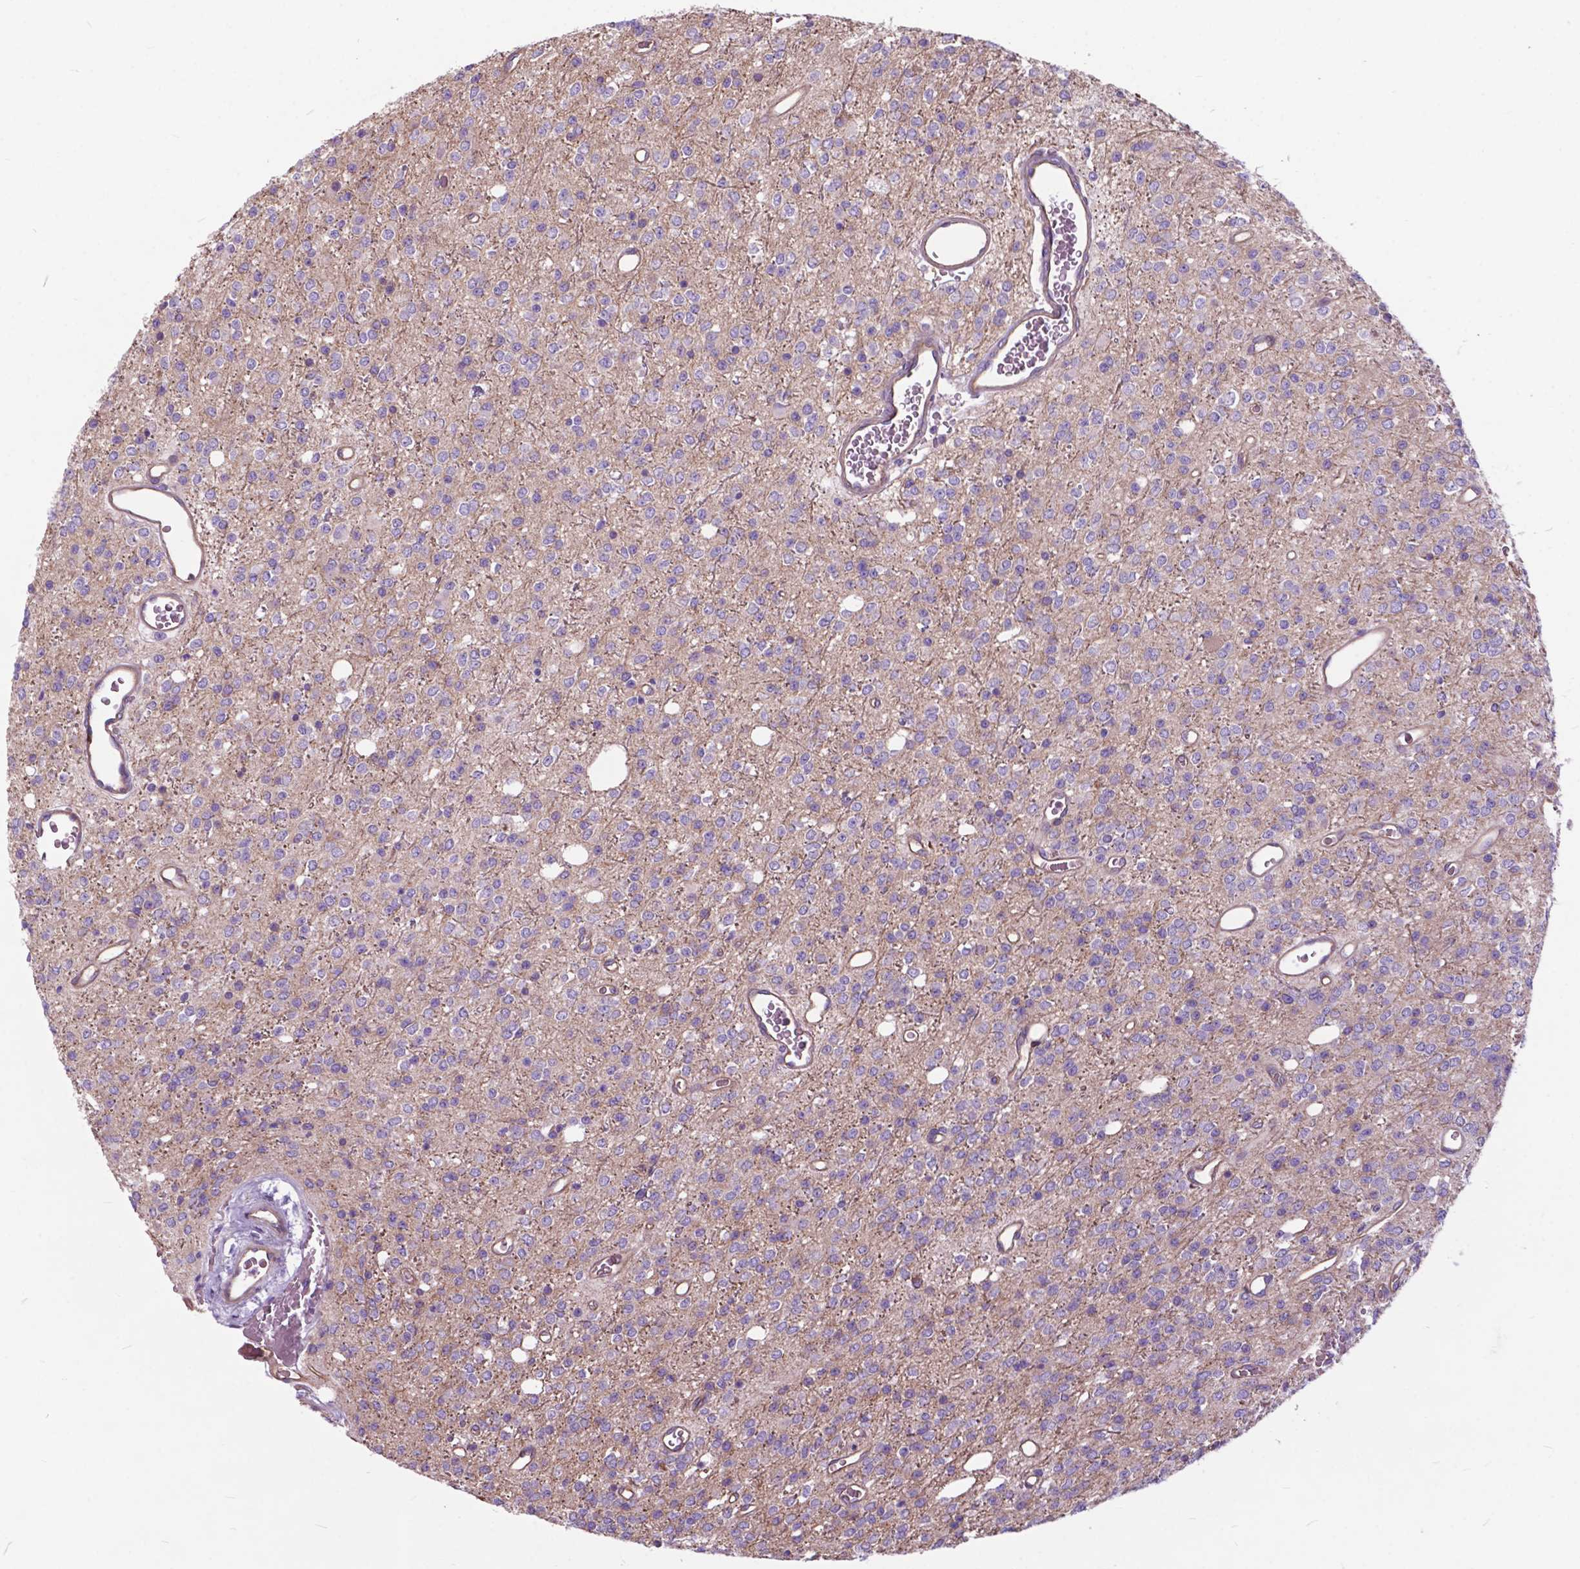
{"staining": {"intensity": "negative", "quantity": "none", "location": "none"}, "tissue": "glioma", "cell_type": "Tumor cells", "image_type": "cancer", "snomed": [{"axis": "morphology", "description": "Glioma, malignant, Low grade"}, {"axis": "topography", "description": "Brain"}], "caption": "This photomicrograph is of glioma stained with immunohistochemistry (IHC) to label a protein in brown with the nuclei are counter-stained blue. There is no staining in tumor cells.", "gene": "FLT4", "patient": {"sex": "female", "age": 45}}